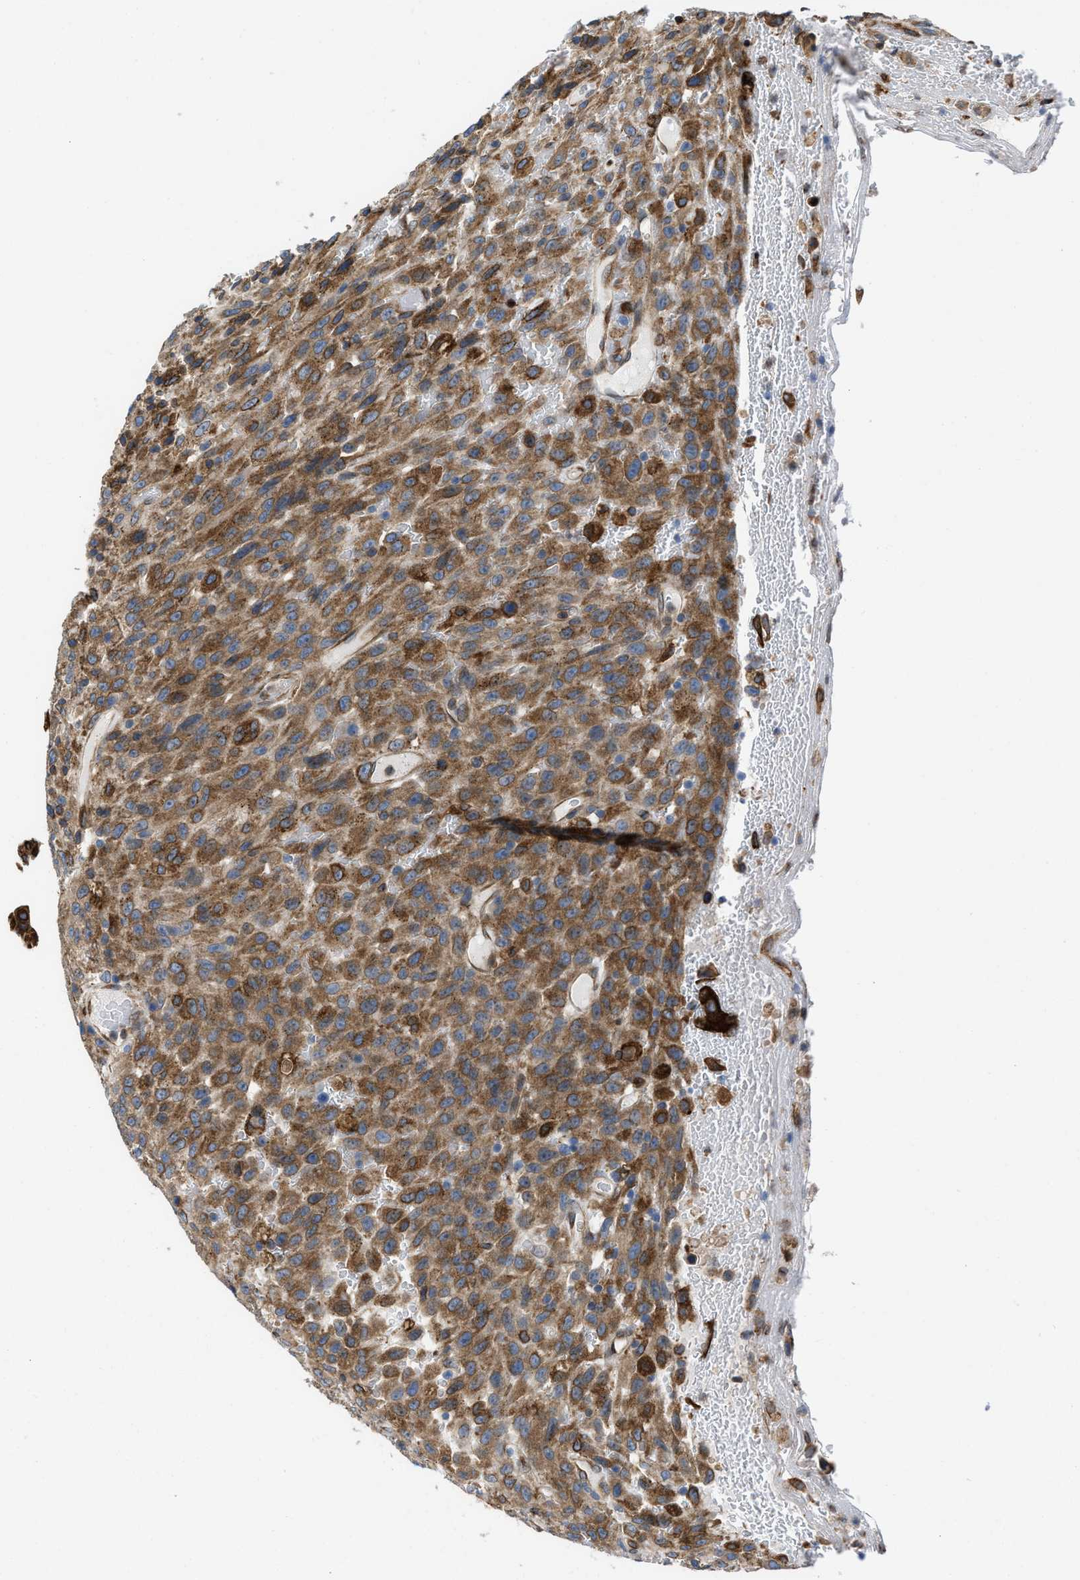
{"staining": {"intensity": "strong", "quantity": ">75%", "location": "cytoplasmic/membranous"}, "tissue": "urothelial cancer", "cell_type": "Tumor cells", "image_type": "cancer", "snomed": [{"axis": "morphology", "description": "Urothelial carcinoma, High grade"}, {"axis": "topography", "description": "Urinary bladder"}], "caption": "Protein expression analysis of high-grade urothelial carcinoma shows strong cytoplasmic/membranous positivity in approximately >75% of tumor cells. The staining is performed using DAB brown chromogen to label protein expression. The nuclei are counter-stained blue using hematoxylin.", "gene": "ERLIN2", "patient": {"sex": "male", "age": 66}}